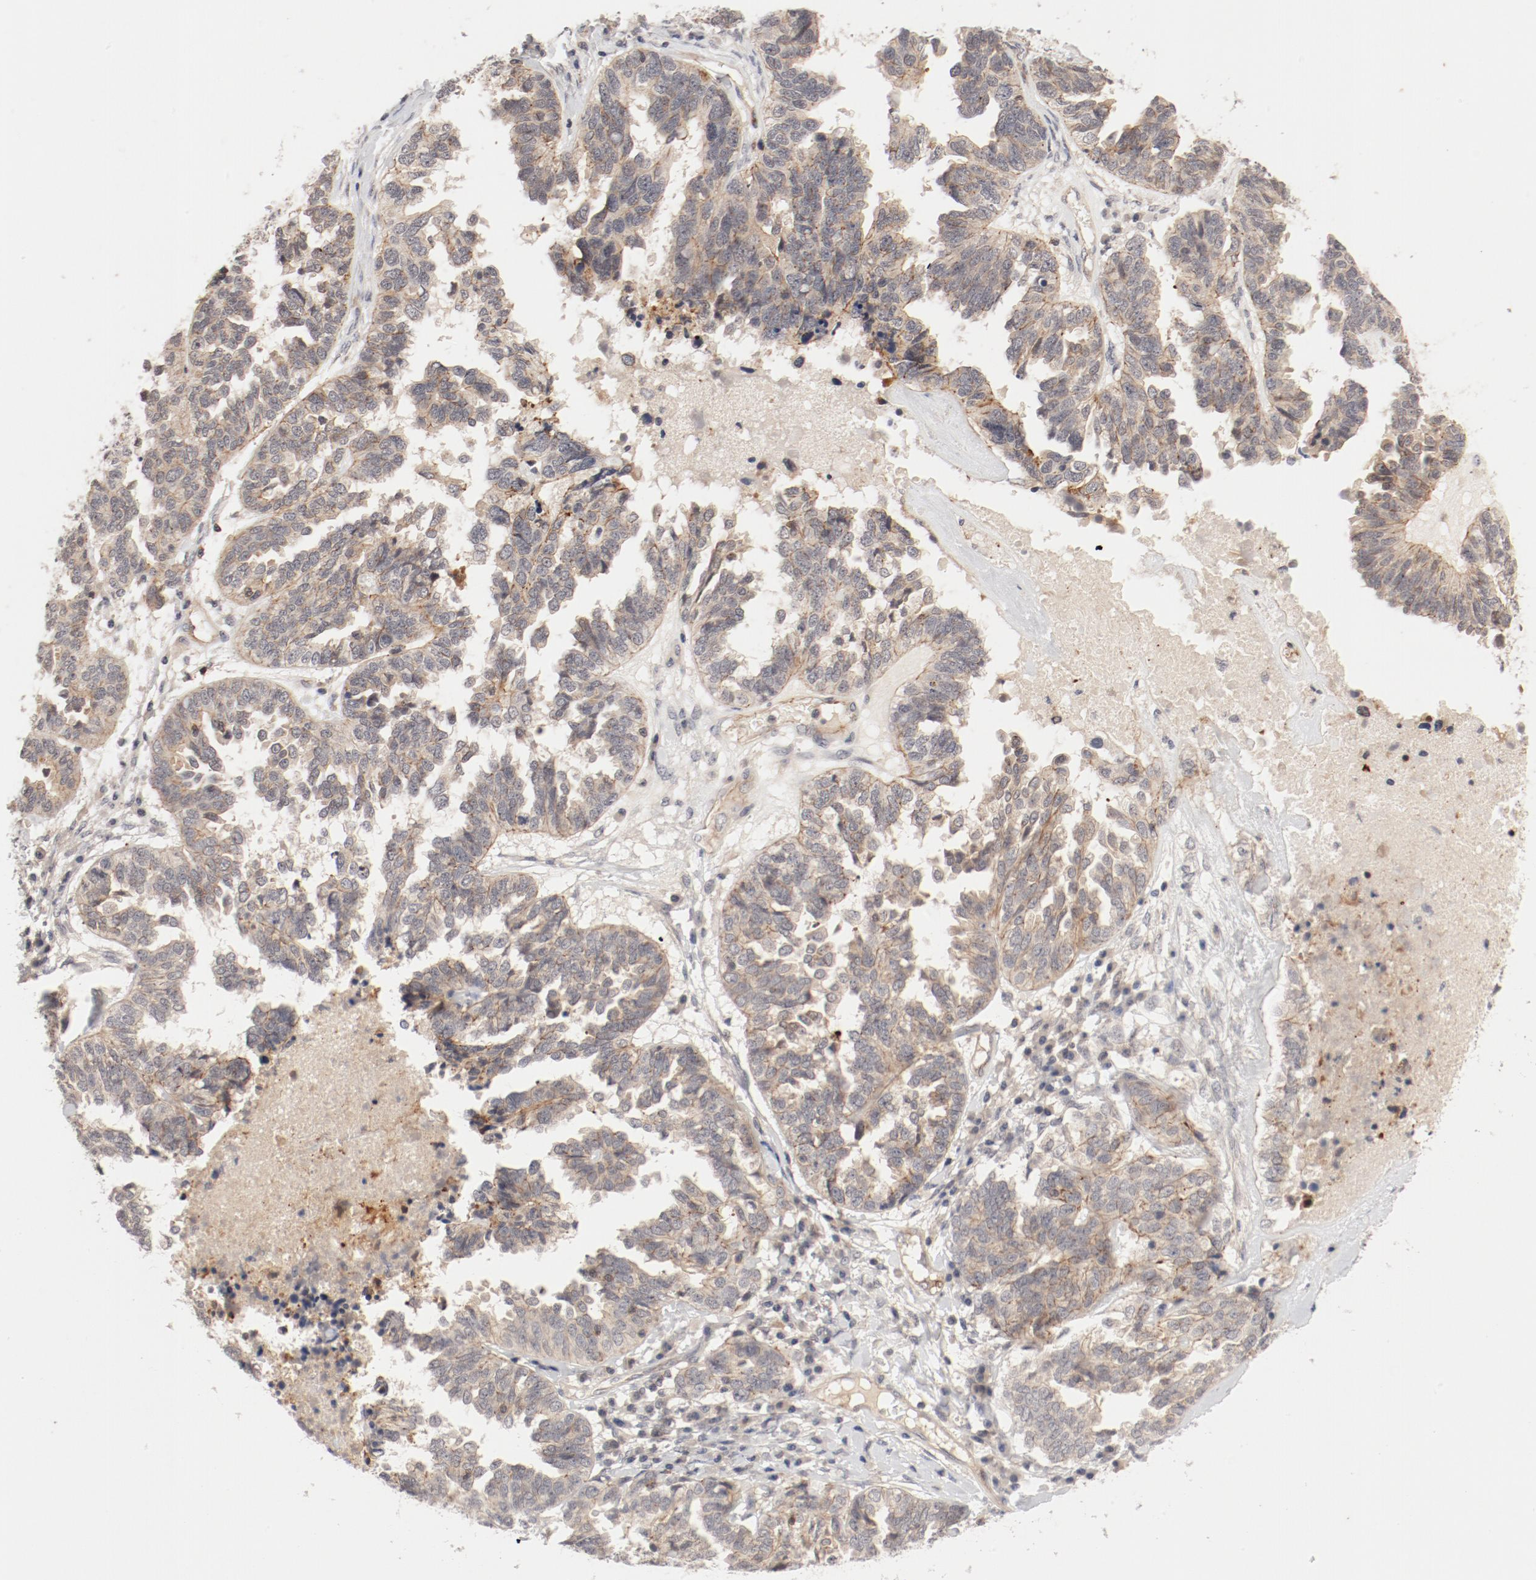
{"staining": {"intensity": "weak", "quantity": "25%-75%", "location": "cytoplasmic/membranous"}, "tissue": "ovarian cancer", "cell_type": "Tumor cells", "image_type": "cancer", "snomed": [{"axis": "morphology", "description": "Cystadenocarcinoma, serous, NOS"}, {"axis": "topography", "description": "Ovary"}], "caption": "Immunohistochemical staining of ovarian cancer displays weak cytoplasmic/membranous protein staining in approximately 25%-75% of tumor cells.", "gene": "ZNF267", "patient": {"sex": "female", "age": 82}}